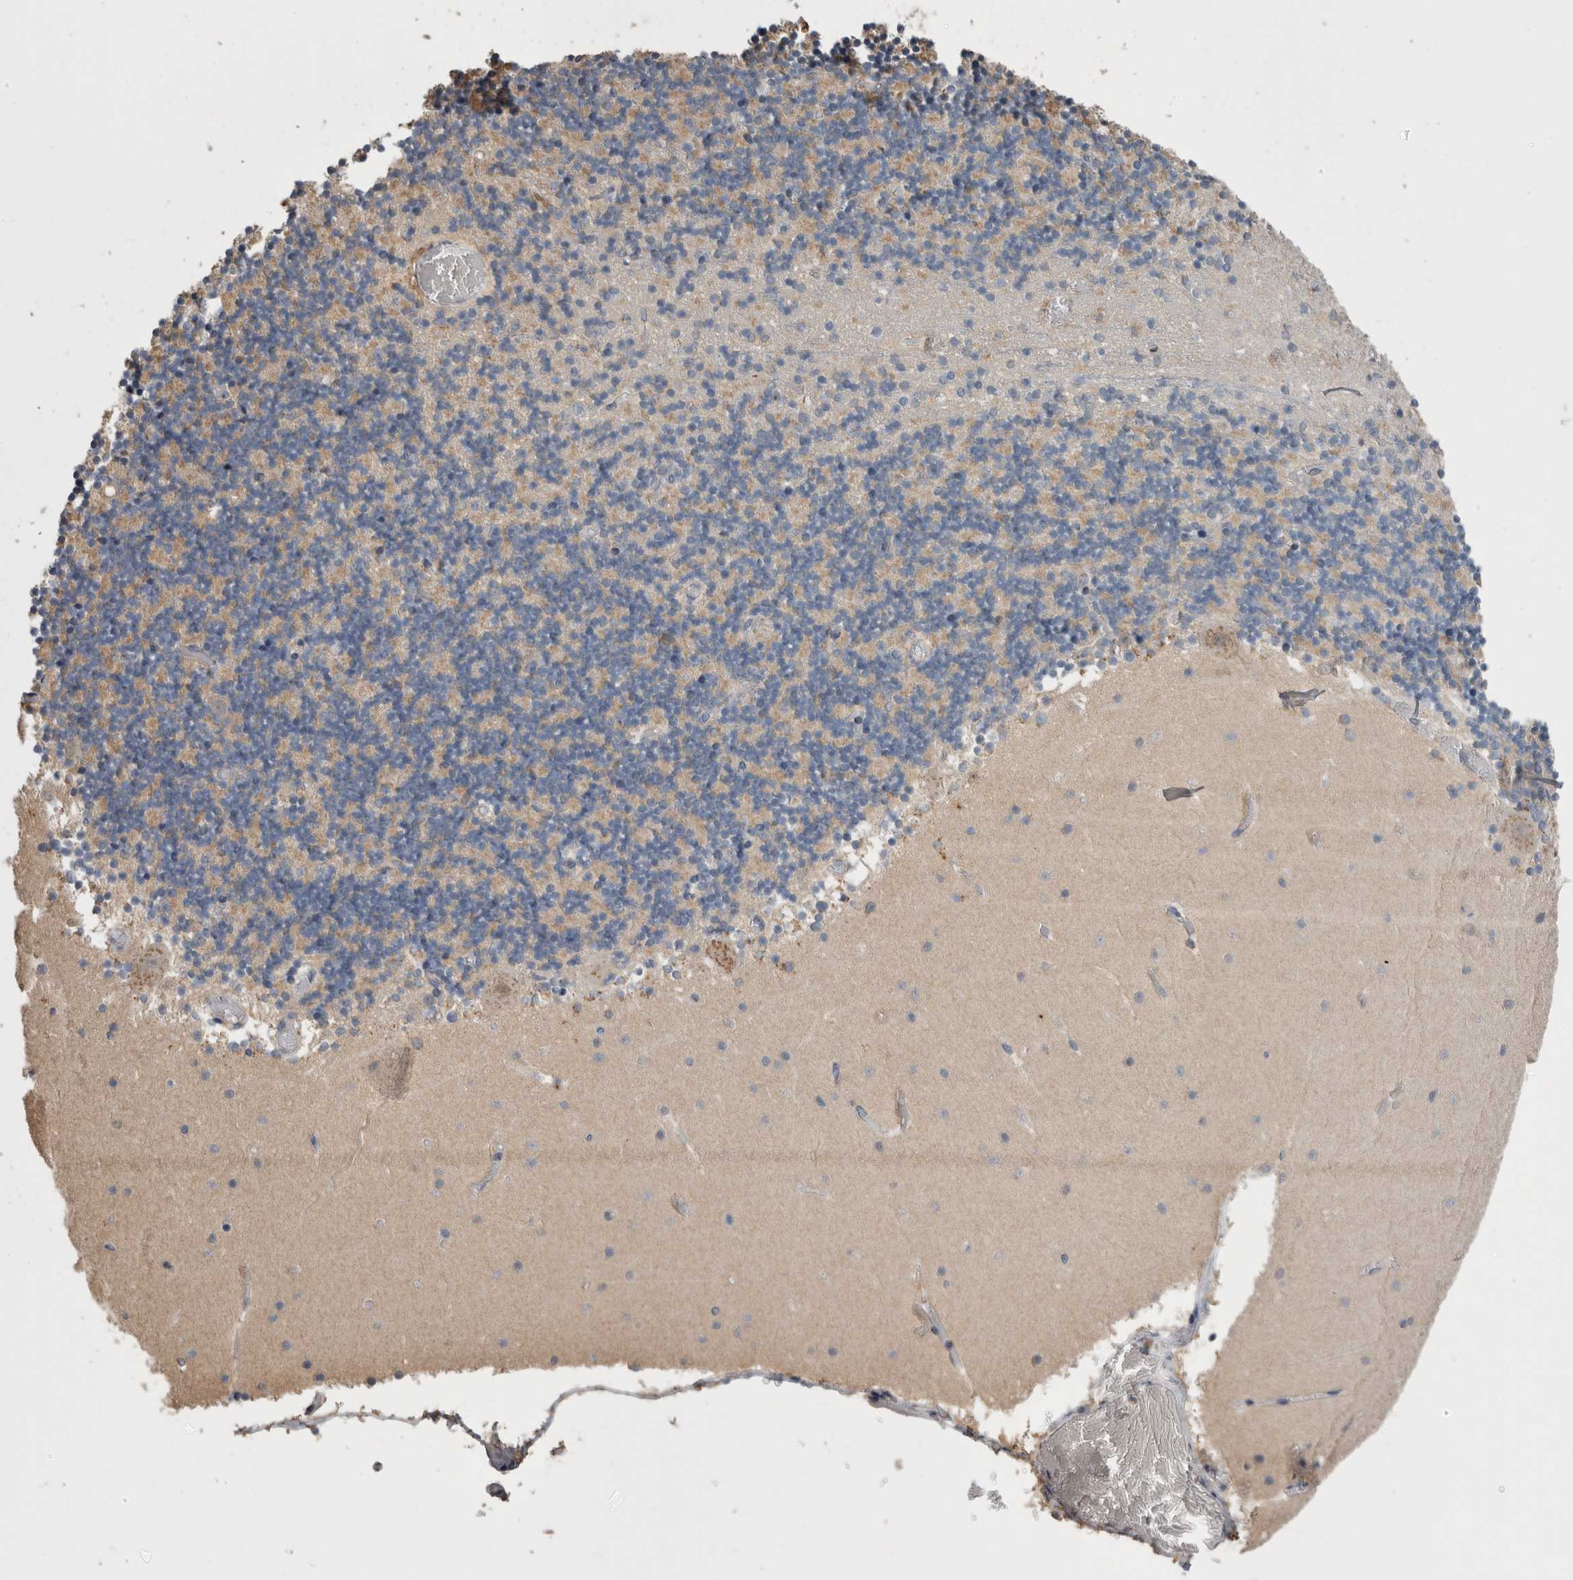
{"staining": {"intensity": "moderate", "quantity": "<25%", "location": "cytoplasmic/membranous"}, "tissue": "cerebellum", "cell_type": "Cells in granular layer", "image_type": "normal", "snomed": [{"axis": "morphology", "description": "Normal tissue, NOS"}, {"axis": "topography", "description": "Cerebellum"}], "caption": "Moderate cytoplasmic/membranous positivity for a protein is present in about <25% of cells in granular layer of unremarkable cerebellum using IHC.", "gene": "ANXA13", "patient": {"sex": "female", "age": 28}}